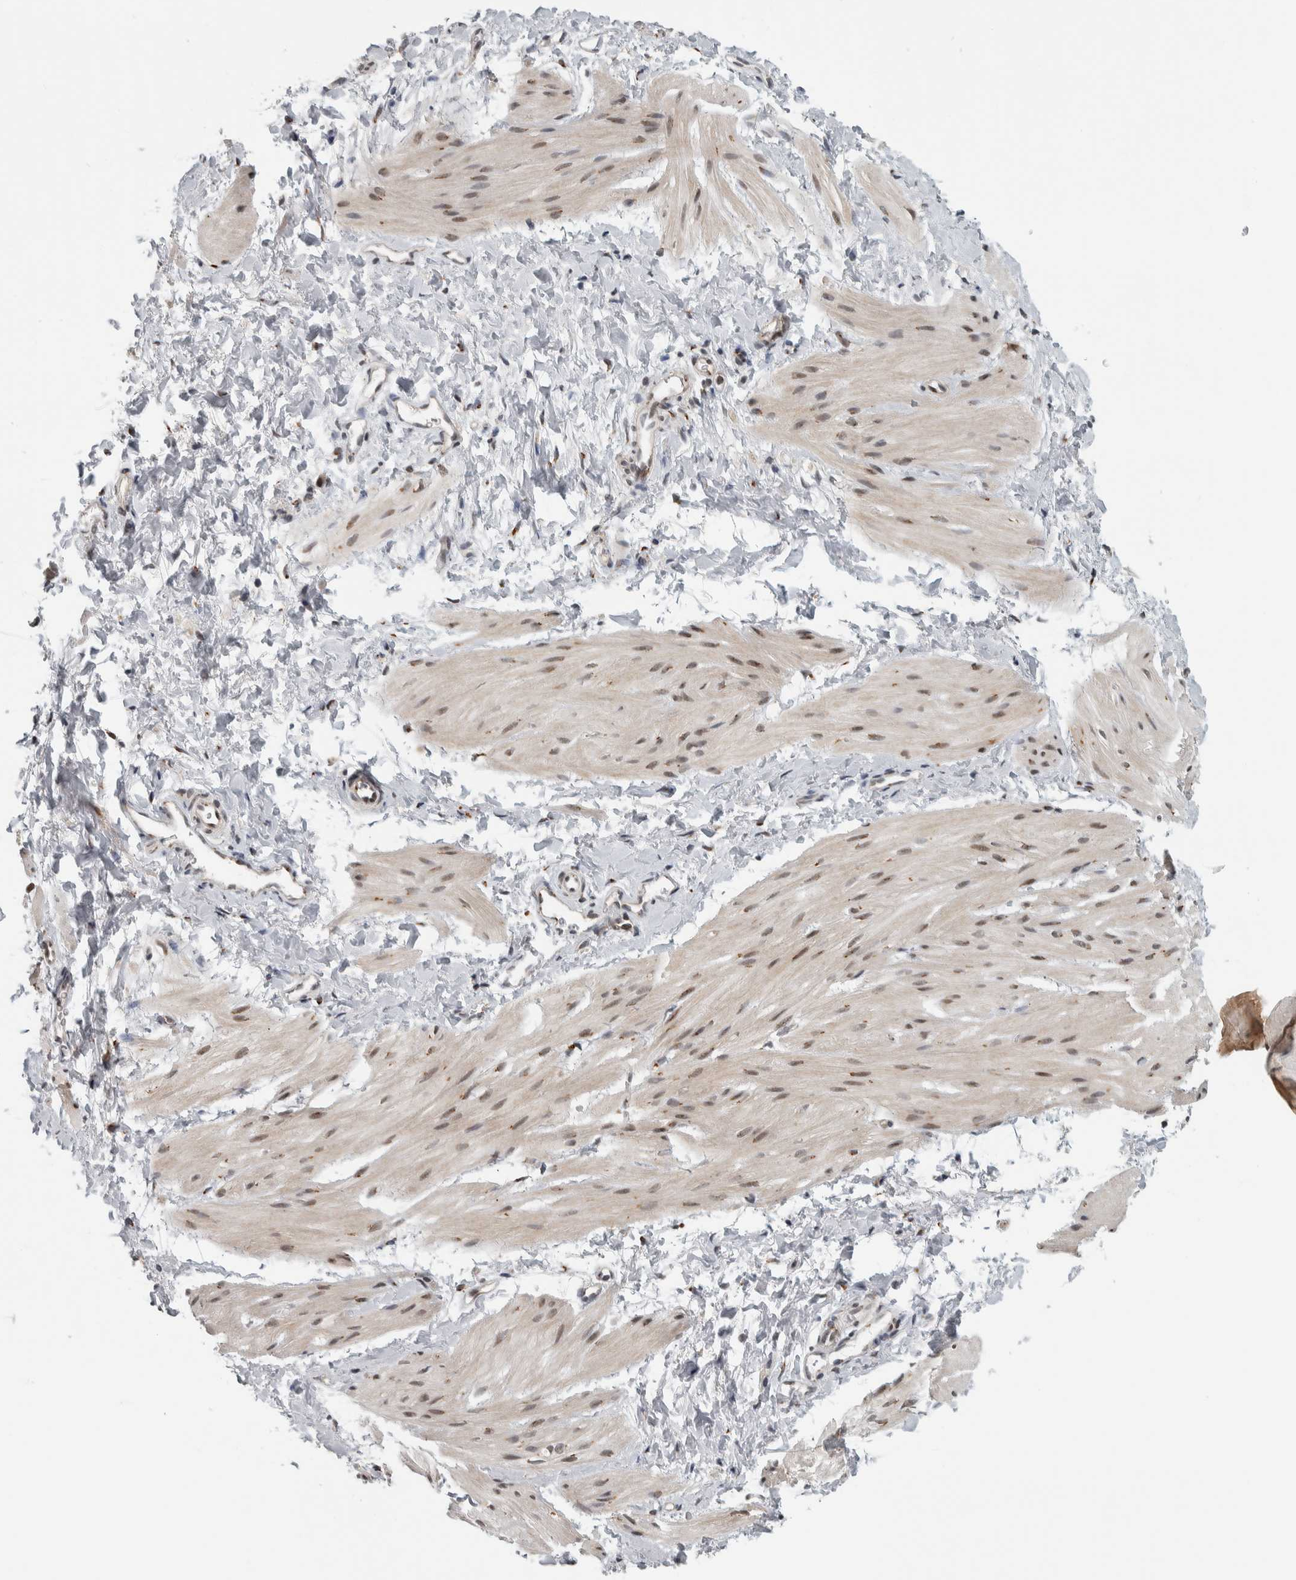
{"staining": {"intensity": "weak", "quantity": "25%-75%", "location": "cytoplasmic/membranous,nuclear"}, "tissue": "smooth muscle", "cell_type": "Smooth muscle cells", "image_type": "normal", "snomed": [{"axis": "morphology", "description": "Normal tissue, NOS"}, {"axis": "topography", "description": "Smooth muscle"}], "caption": "Weak cytoplasmic/membranous,nuclear protein expression is present in approximately 25%-75% of smooth muscle cells in smooth muscle.", "gene": "ZMYND8", "patient": {"sex": "male", "age": 16}}